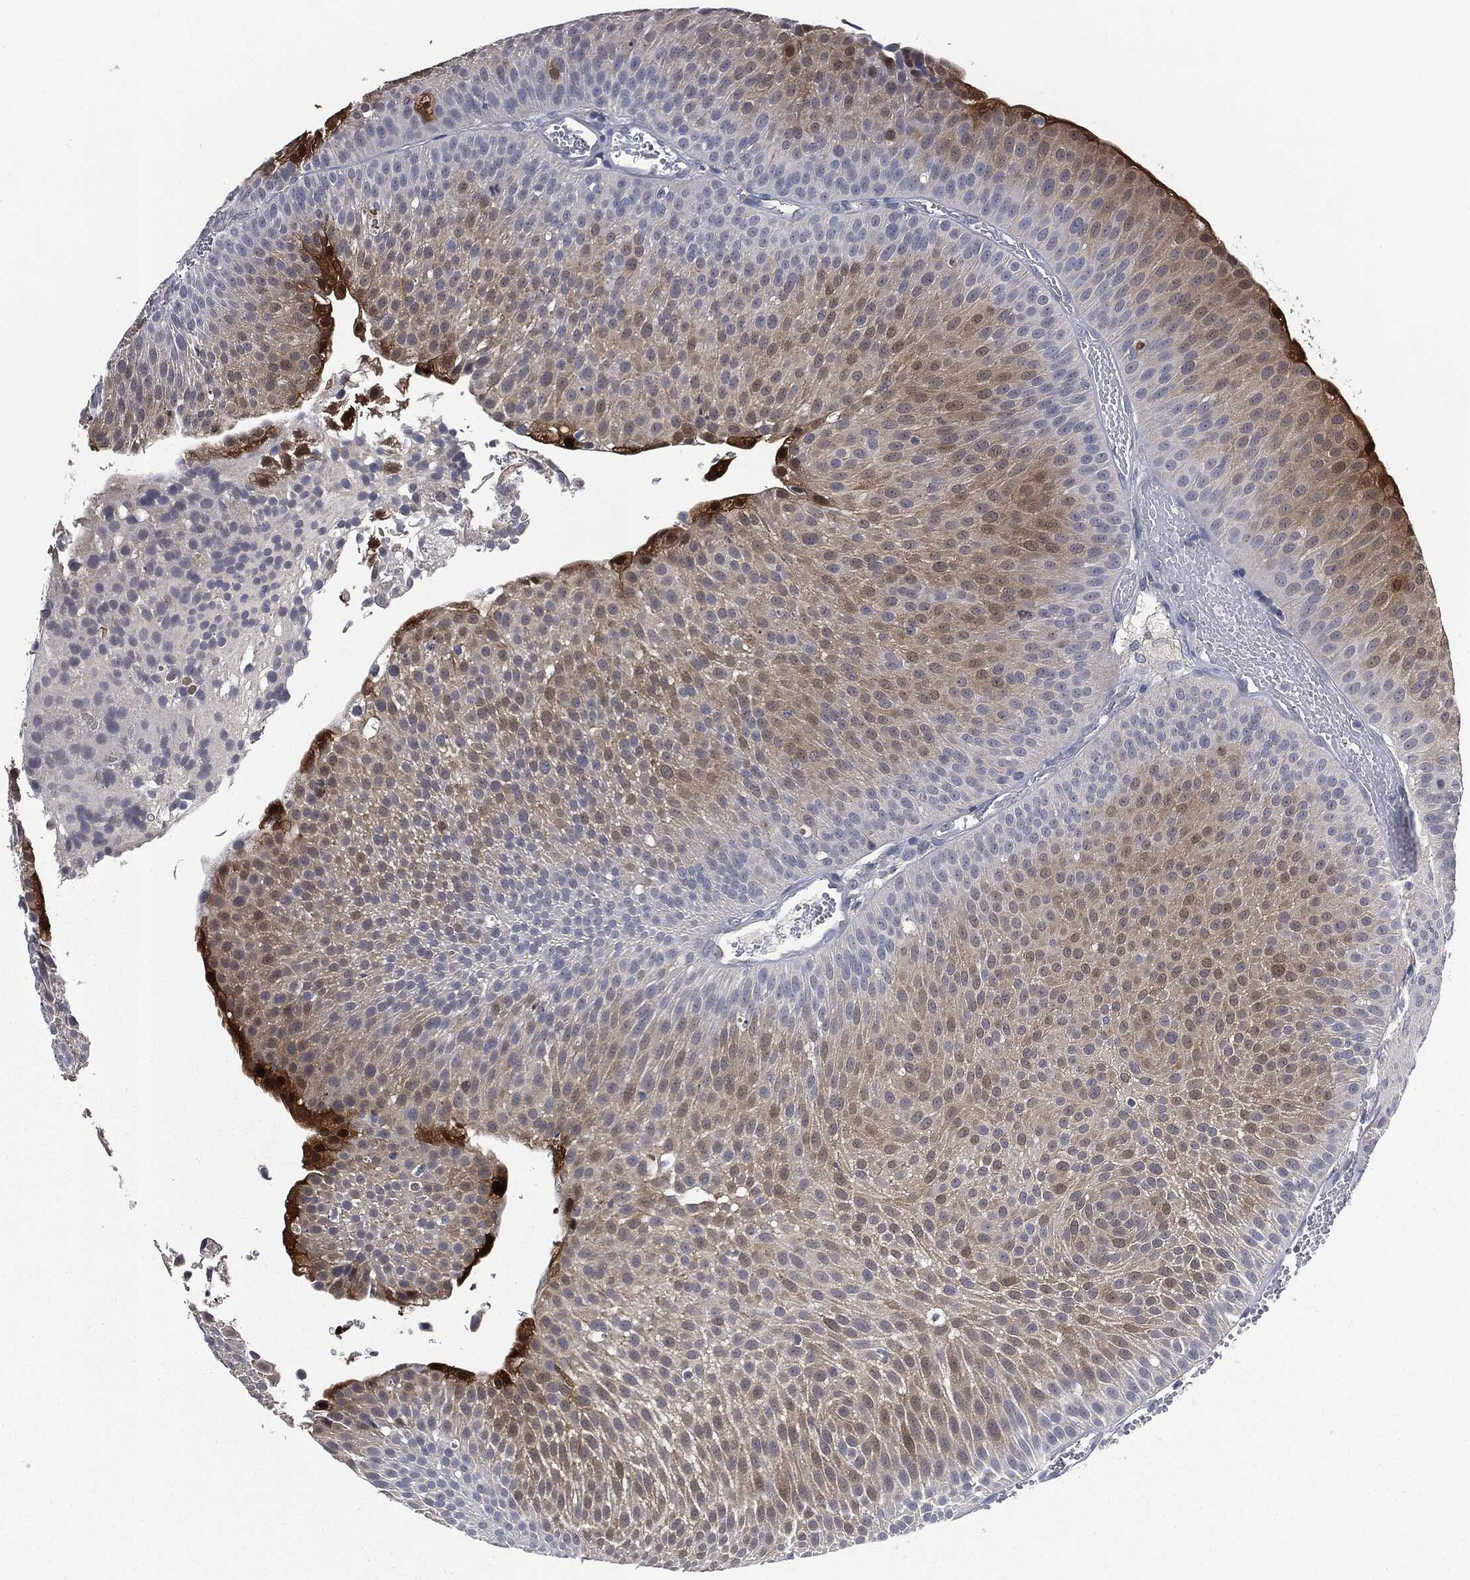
{"staining": {"intensity": "strong", "quantity": "<25%", "location": "cytoplasmic/membranous,nuclear"}, "tissue": "urothelial cancer", "cell_type": "Tumor cells", "image_type": "cancer", "snomed": [{"axis": "morphology", "description": "Urothelial carcinoma, Low grade"}, {"axis": "topography", "description": "Urinary bladder"}], "caption": "Protein expression analysis of human urothelial cancer reveals strong cytoplasmic/membranous and nuclear staining in approximately <25% of tumor cells. The protein of interest is stained brown, and the nuclei are stained in blue (DAB IHC with brightfield microscopy, high magnification).", "gene": "IL1RN", "patient": {"sex": "male", "age": 65}}